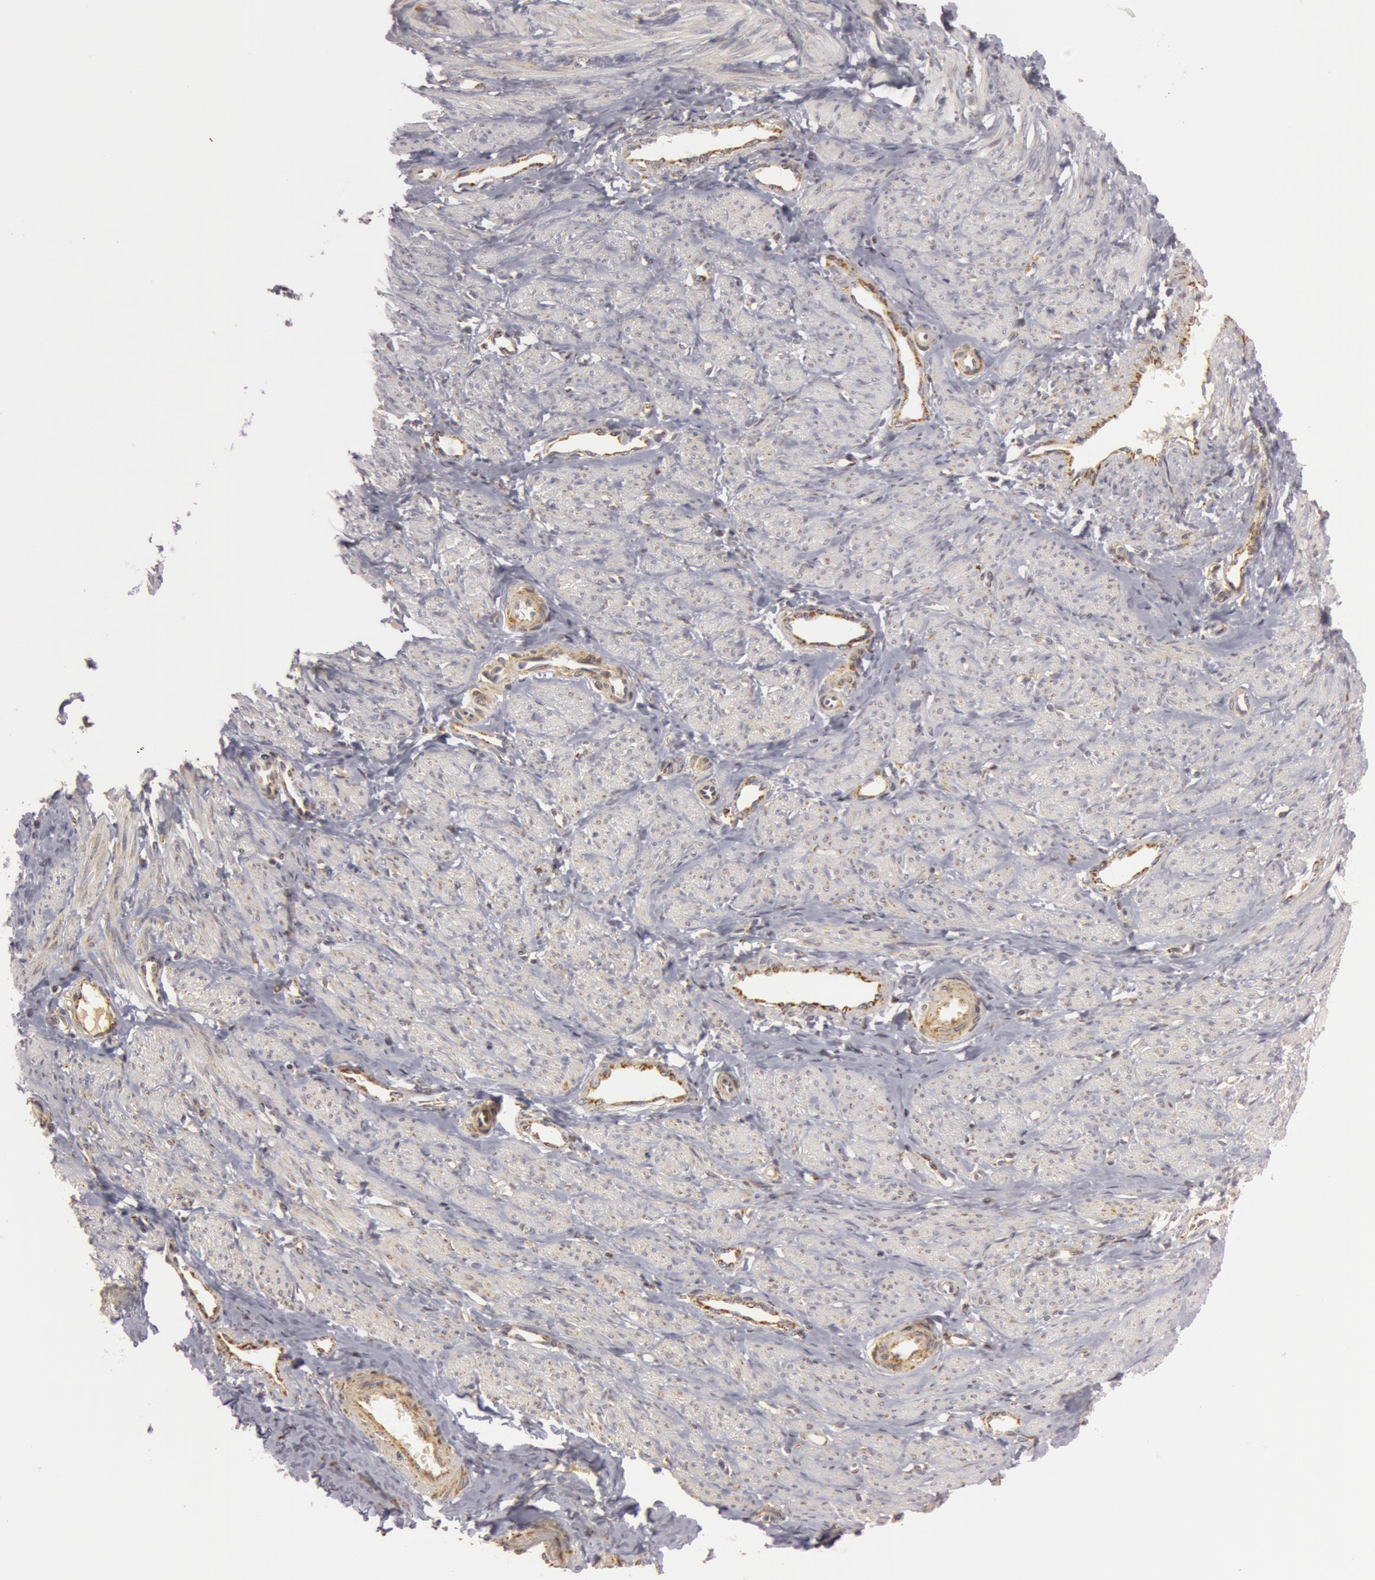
{"staining": {"intensity": "negative", "quantity": "none", "location": "none"}, "tissue": "smooth muscle", "cell_type": "Smooth muscle cells", "image_type": "normal", "snomed": [{"axis": "morphology", "description": "Normal tissue, NOS"}, {"axis": "topography", "description": "Smooth muscle"}, {"axis": "topography", "description": "Uterus"}], "caption": "Smooth muscle was stained to show a protein in brown. There is no significant expression in smooth muscle cells. Nuclei are stained in blue.", "gene": "C7", "patient": {"sex": "female", "age": 39}}